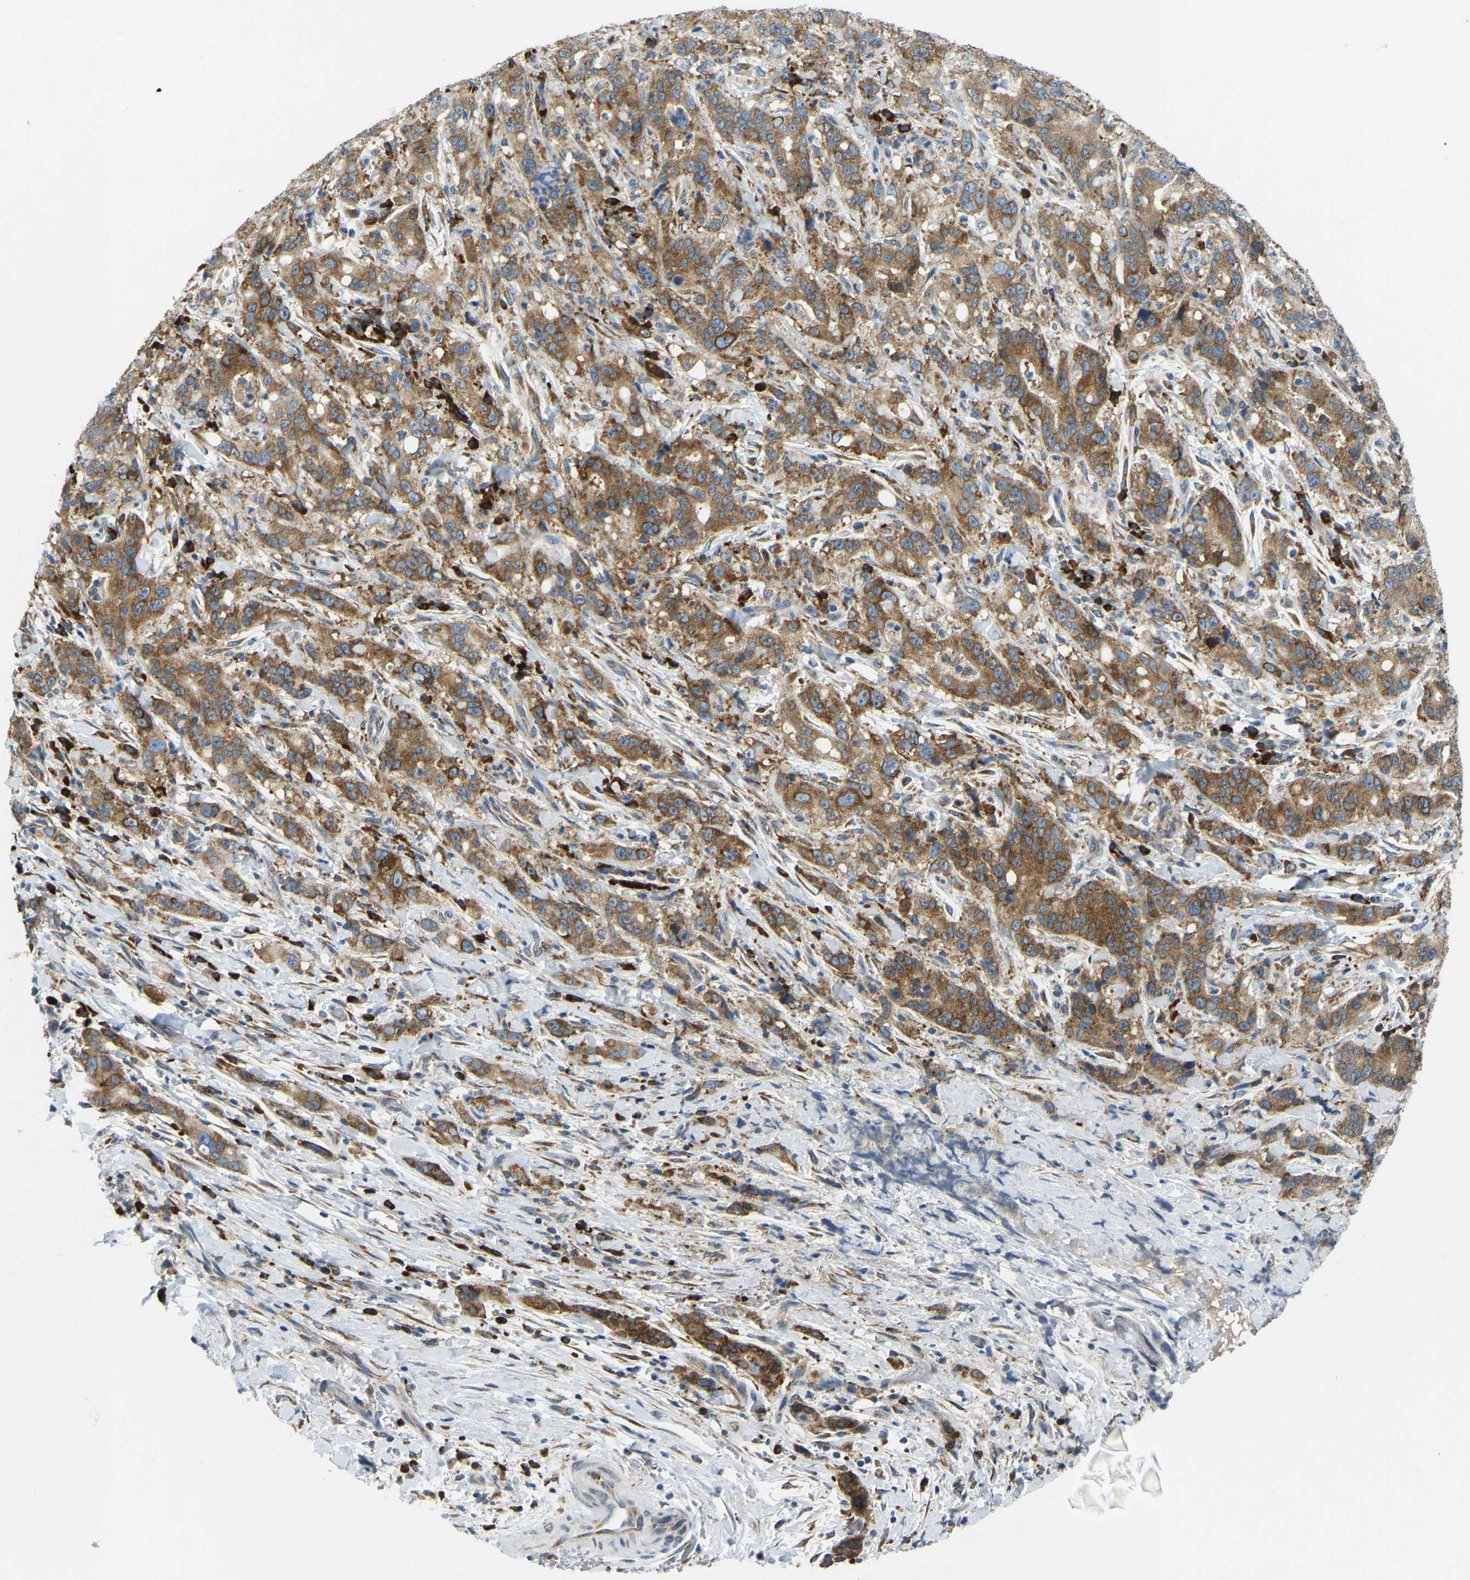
{"staining": {"intensity": "moderate", "quantity": ">75%", "location": "cytoplasmic/membranous"}, "tissue": "liver cancer", "cell_type": "Tumor cells", "image_type": "cancer", "snomed": [{"axis": "morphology", "description": "Cholangiocarcinoma"}, {"axis": "topography", "description": "Liver"}], "caption": "Liver cancer (cholangiocarcinoma) was stained to show a protein in brown. There is medium levels of moderate cytoplasmic/membranous positivity in approximately >75% of tumor cells.", "gene": "SND1", "patient": {"sex": "female", "age": 38}}